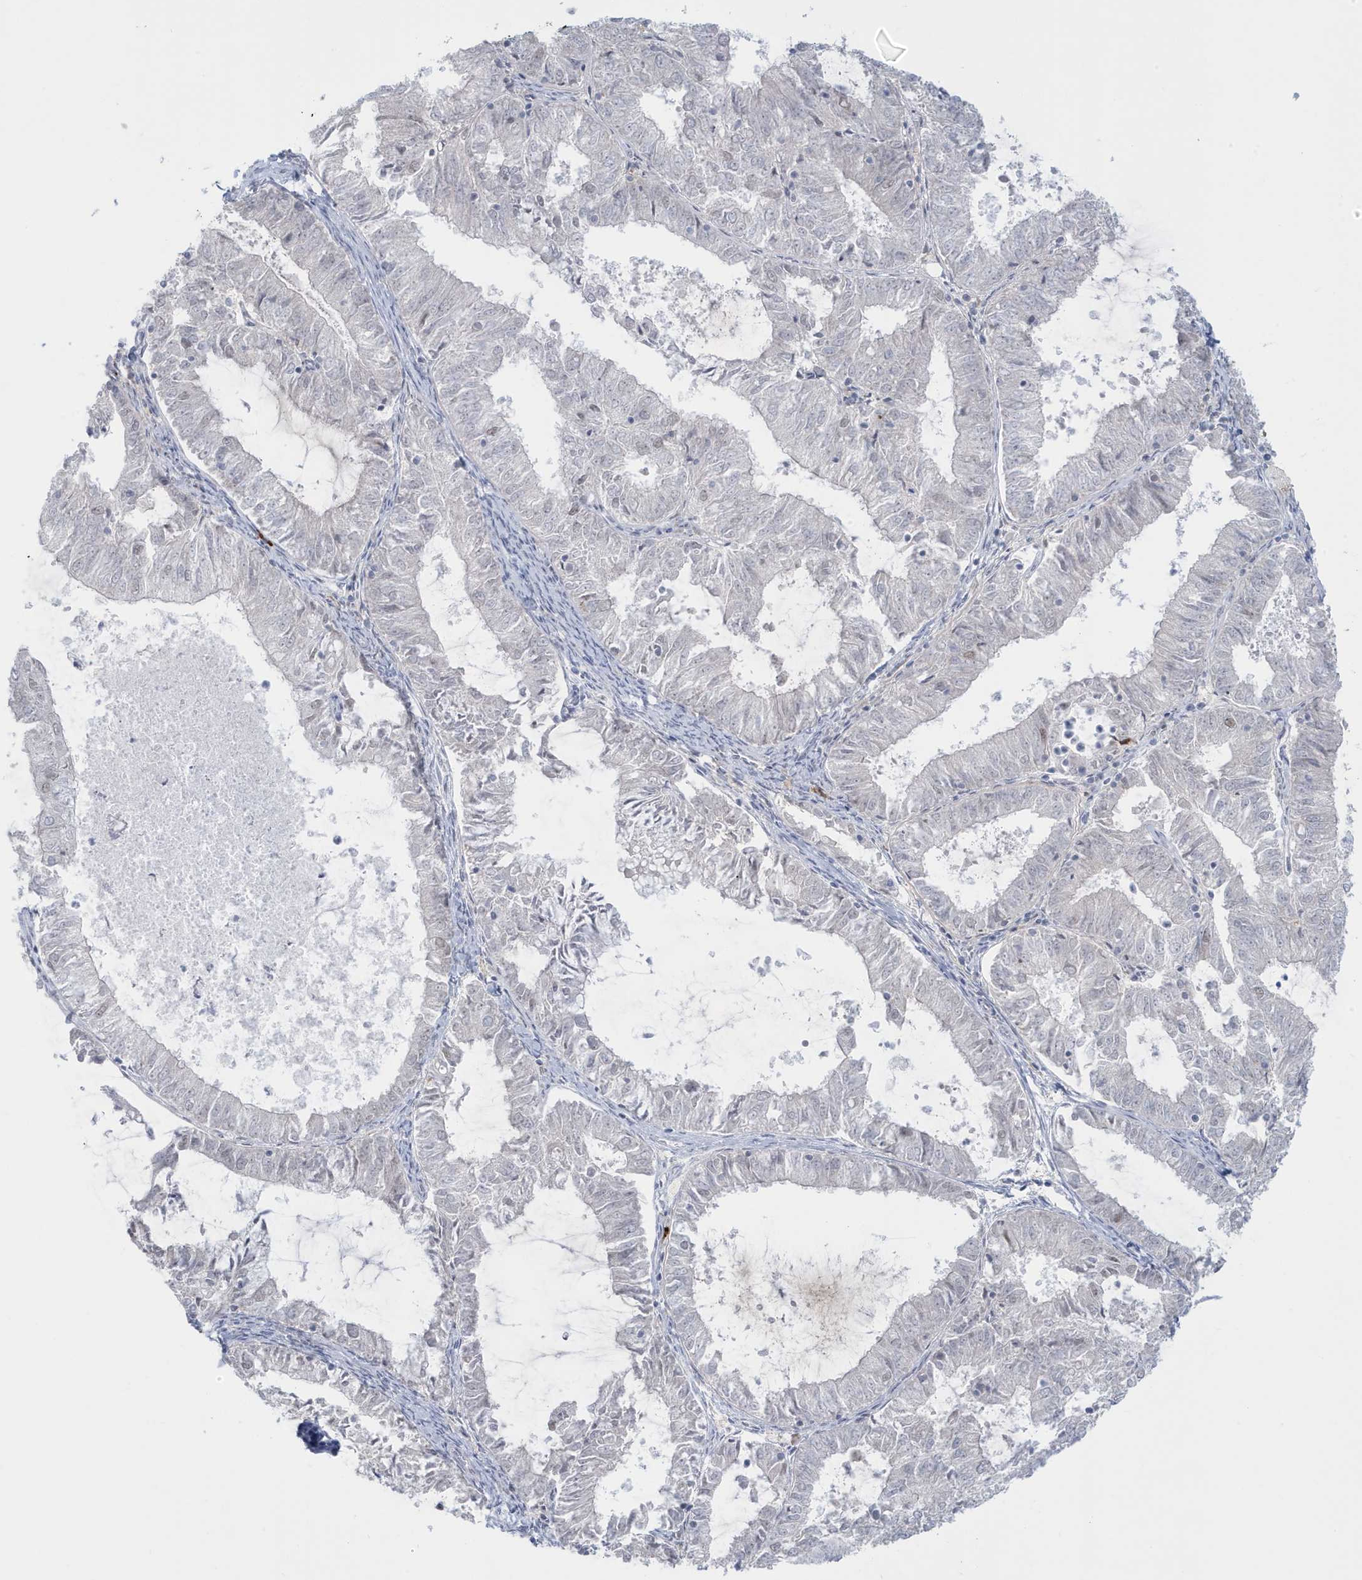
{"staining": {"intensity": "negative", "quantity": "none", "location": "none"}, "tissue": "endometrial cancer", "cell_type": "Tumor cells", "image_type": "cancer", "snomed": [{"axis": "morphology", "description": "Adenocarcinoma, NOS"}, {"axis": "topography", "description": "Endometrium"}], "caption": "Tumor cells are negative for brown protein staining in adenocarcinoma (endometrial).", "gene": "HERC6", "patient": {"sex": "female", "age": 57}}